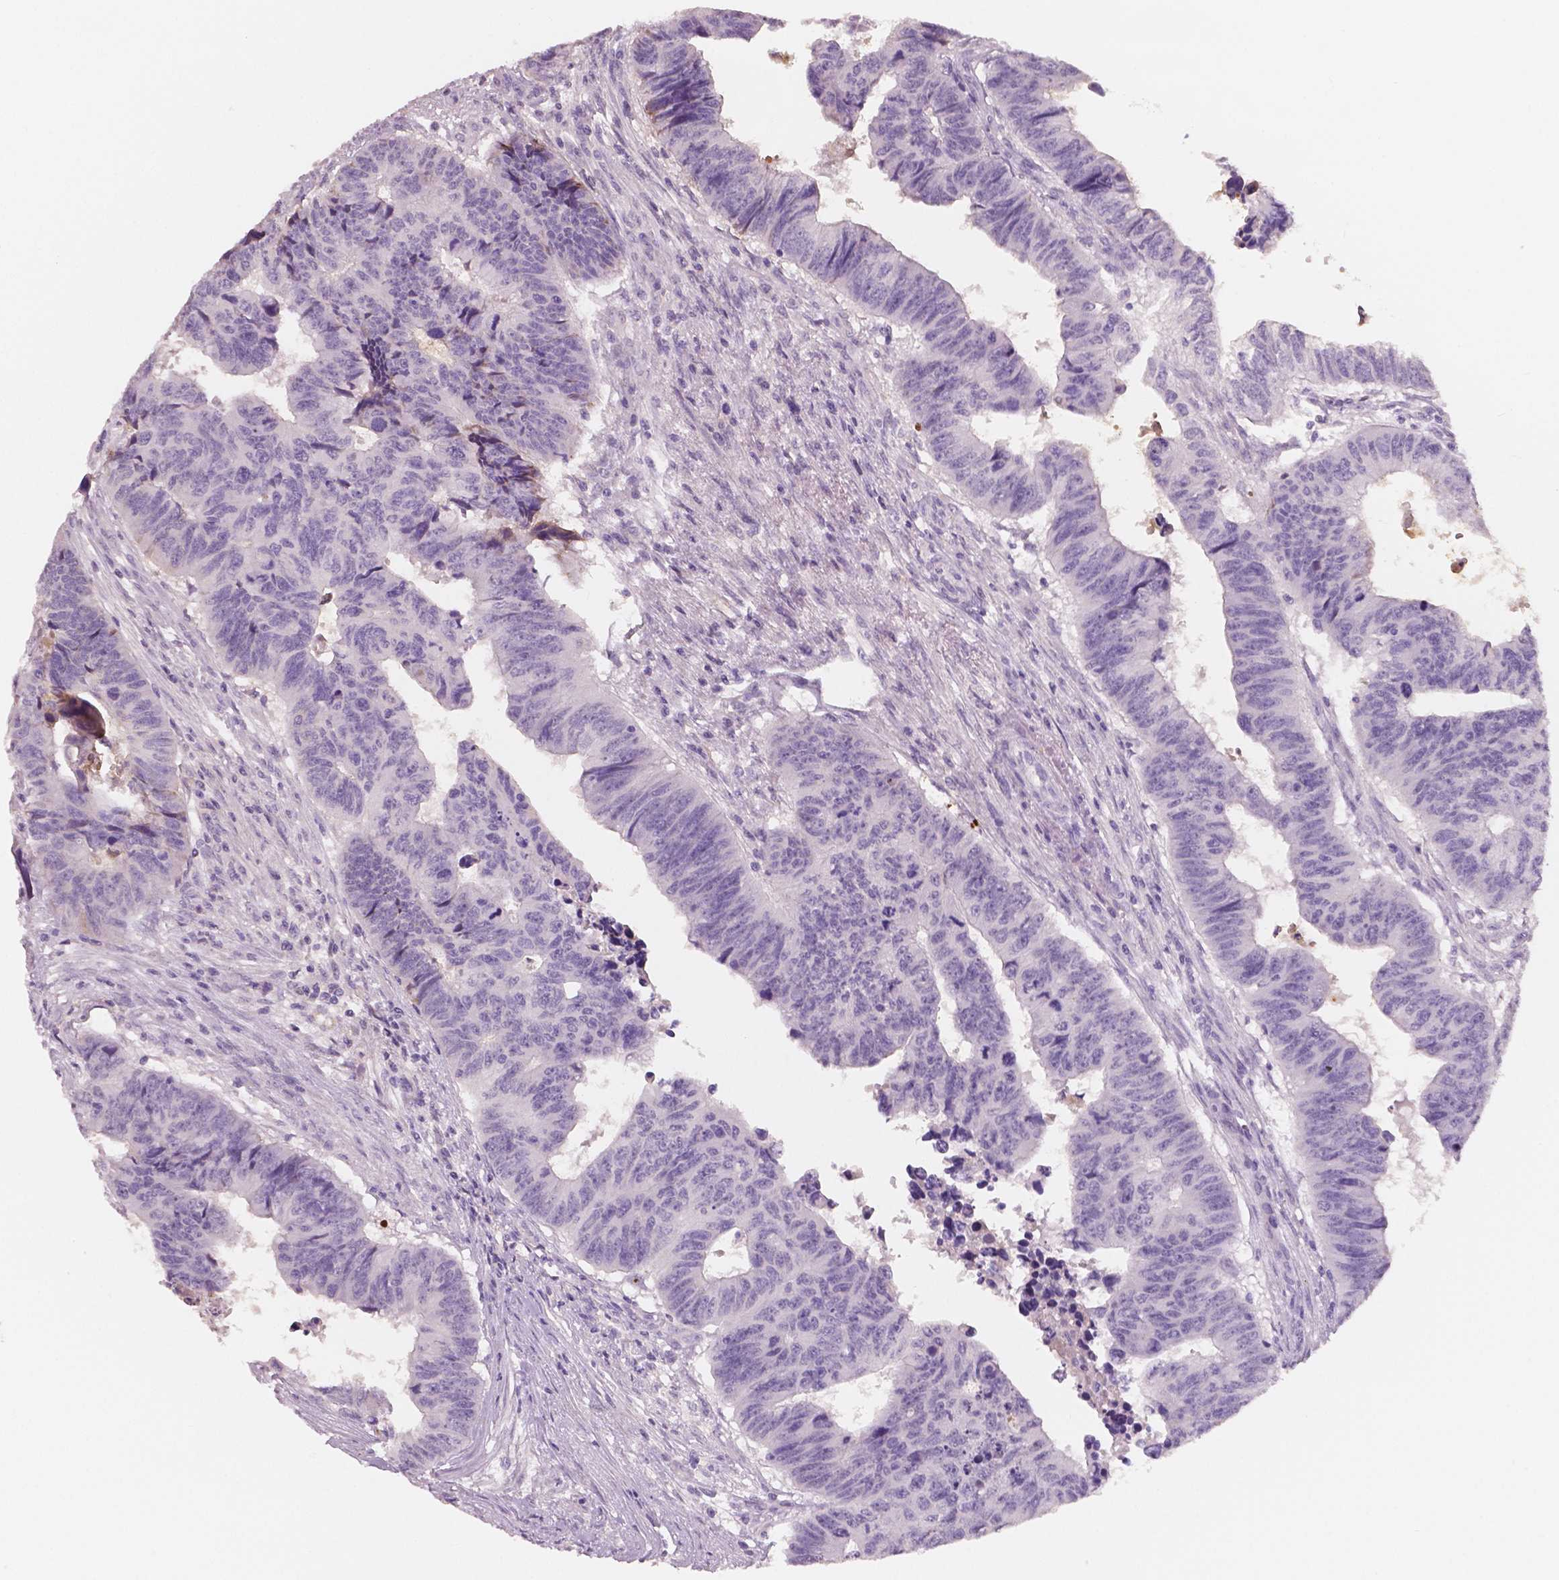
{"staining": {"intensity": "negative", "quantity": "none", "location": "none"}, "tissue": "colorectal cancer", "cell_type": "Tumor cells", "image_type": "cancer", "snomed": [{"axis": "morphology", "description": "Adenocarcinoma, NOS"}, {"axis": "topography", "description": "Rectum"}], "caption": "Immunohistochemistry histopathology image of colorectal cancer (adenocarcinoma) stained for a protein (brown), which shows no expression in tumor cells. Nuclei are stained in blue.", "gene": "APOA4", "patient": {"sex": "female", "age": 85}}